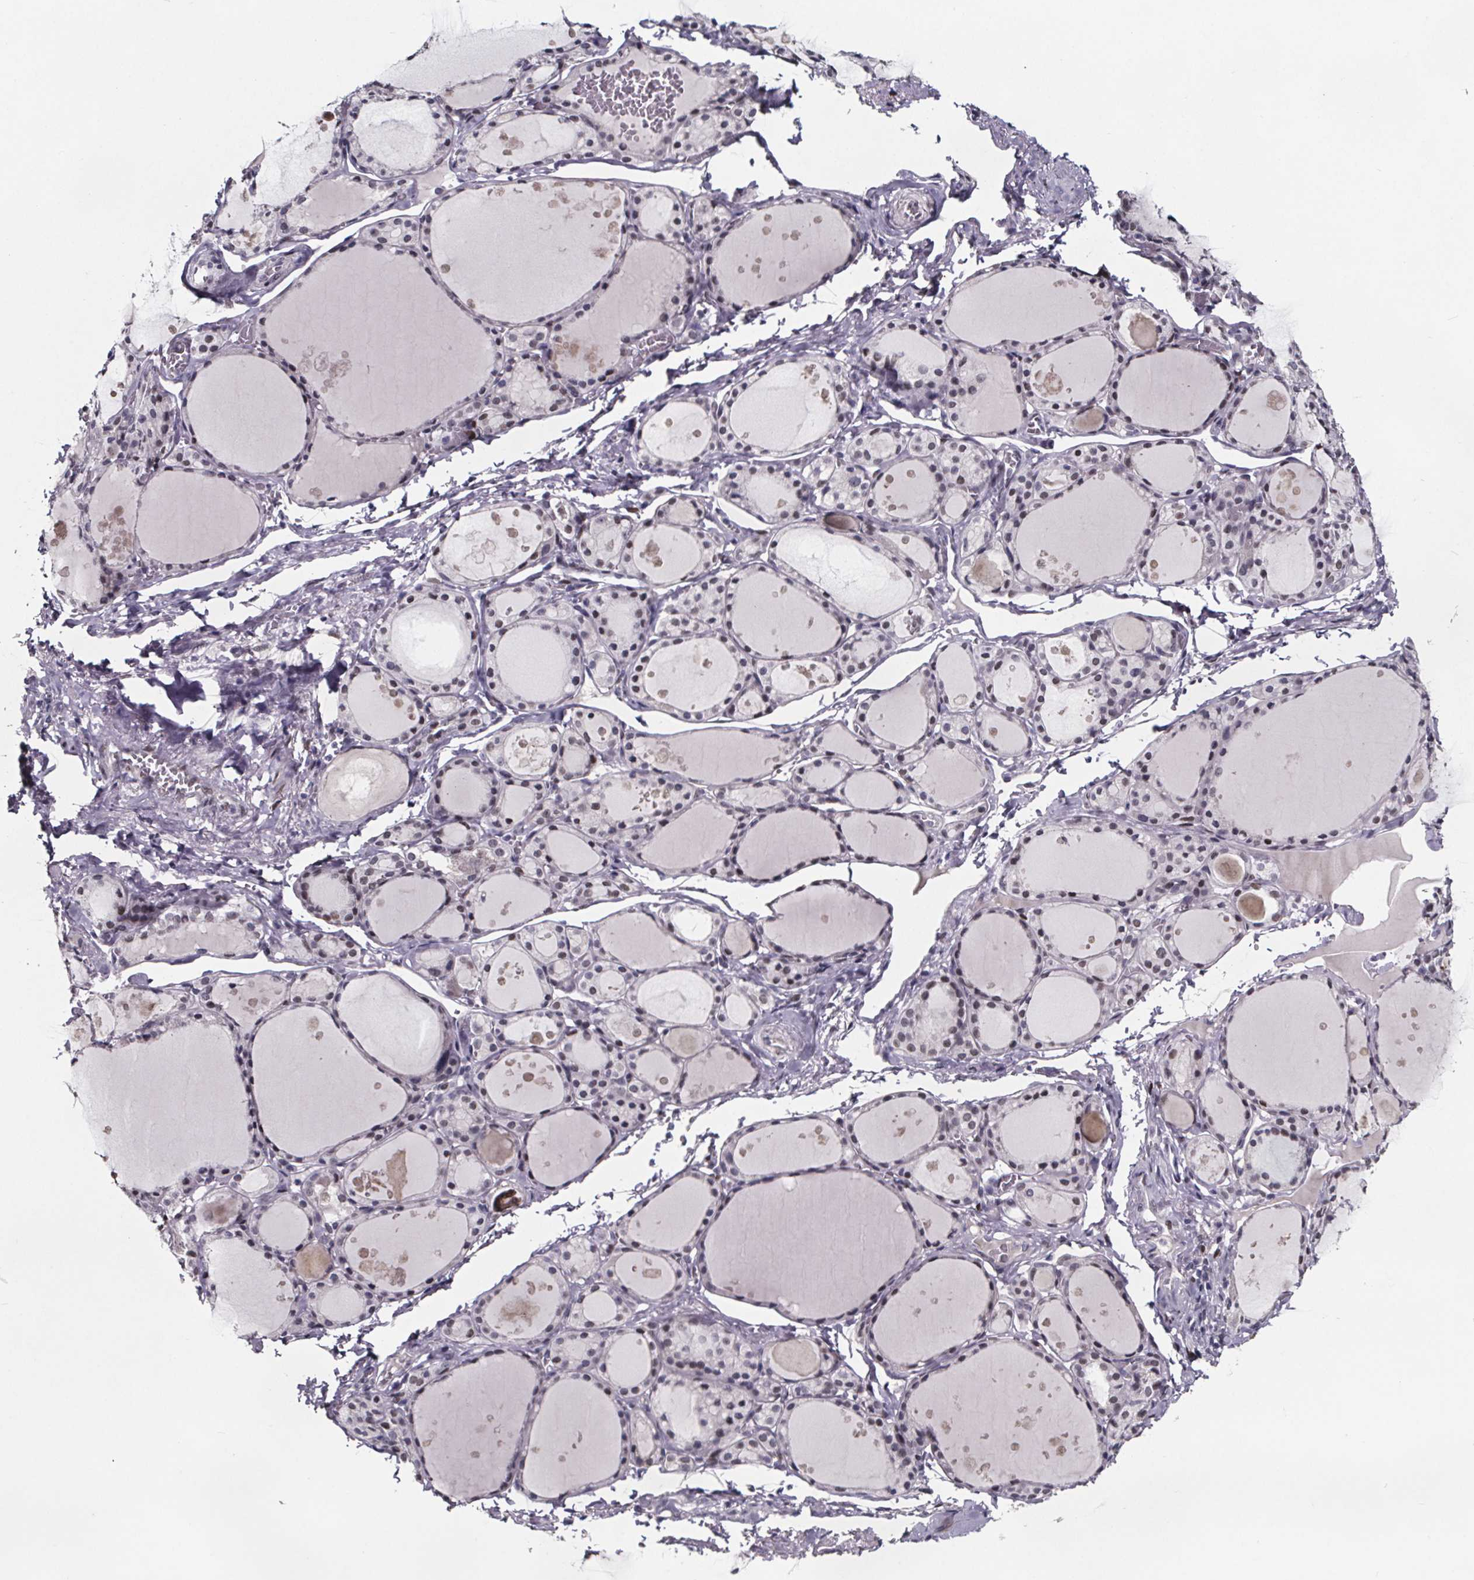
{"staining": {"intensity": "negative", "quantity": "none", "location": "none"}, "tissue": "thyroid gland", "cell_type": "Glandular cells", "image_type": "normal", "snomed": [{"axis": "morphology", "description": "Normal tissue, NOS"}, {"axis": "topography", "description": "Thyroid gland"}], "caption": "Image shows no significant protein staining in glandular cells of normal thyroid gland.", "gene": "AR", "patient": {"sex": "male", "age": 68}}